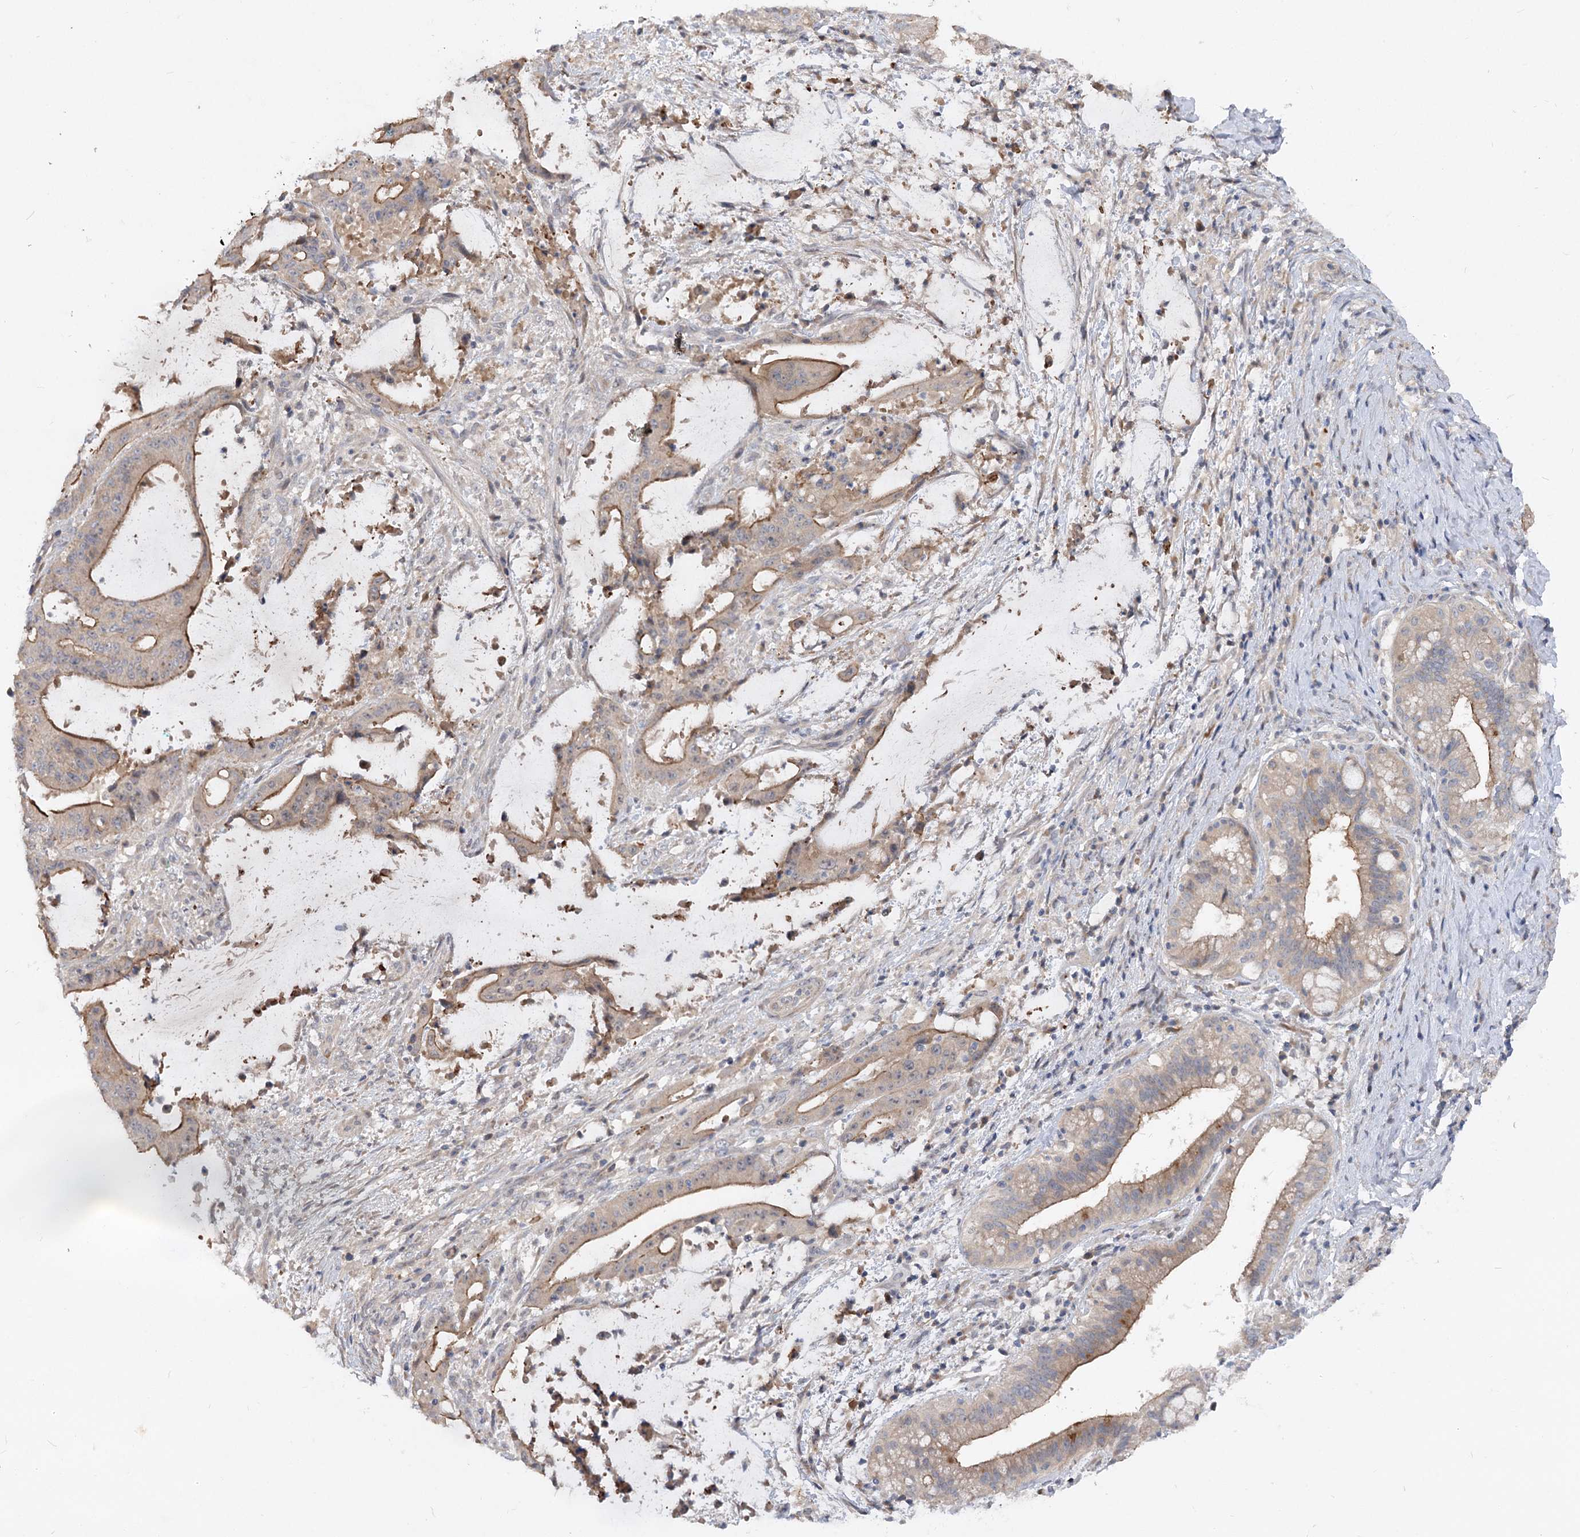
{"staining": {"intensity": "moderate", "quantity": "25%-75%", "location": "cytoplasmic/membranous"}, "tissue": "liver cancer", "cell_type": "Tumor cells", "image_type": "cancer", "snomed": [{"axis": "morphology", "description": "Normal tissue, NOS"}, {"axis": "morphology", "description": "Cholangiocarcinoma"}, {"axis": "topography", "description": "Liver"}, {"axis": "topography", "description": "Peripheral nerve tissue"}], "caption": "The histopathology image demonstrates staining of liver cancer, revealing moderate cytoplasmic/membranous protein positivity (brown color) within tumor cells.", "gene": "FGF19", "patient": {"sex": "female", "age": 73}}